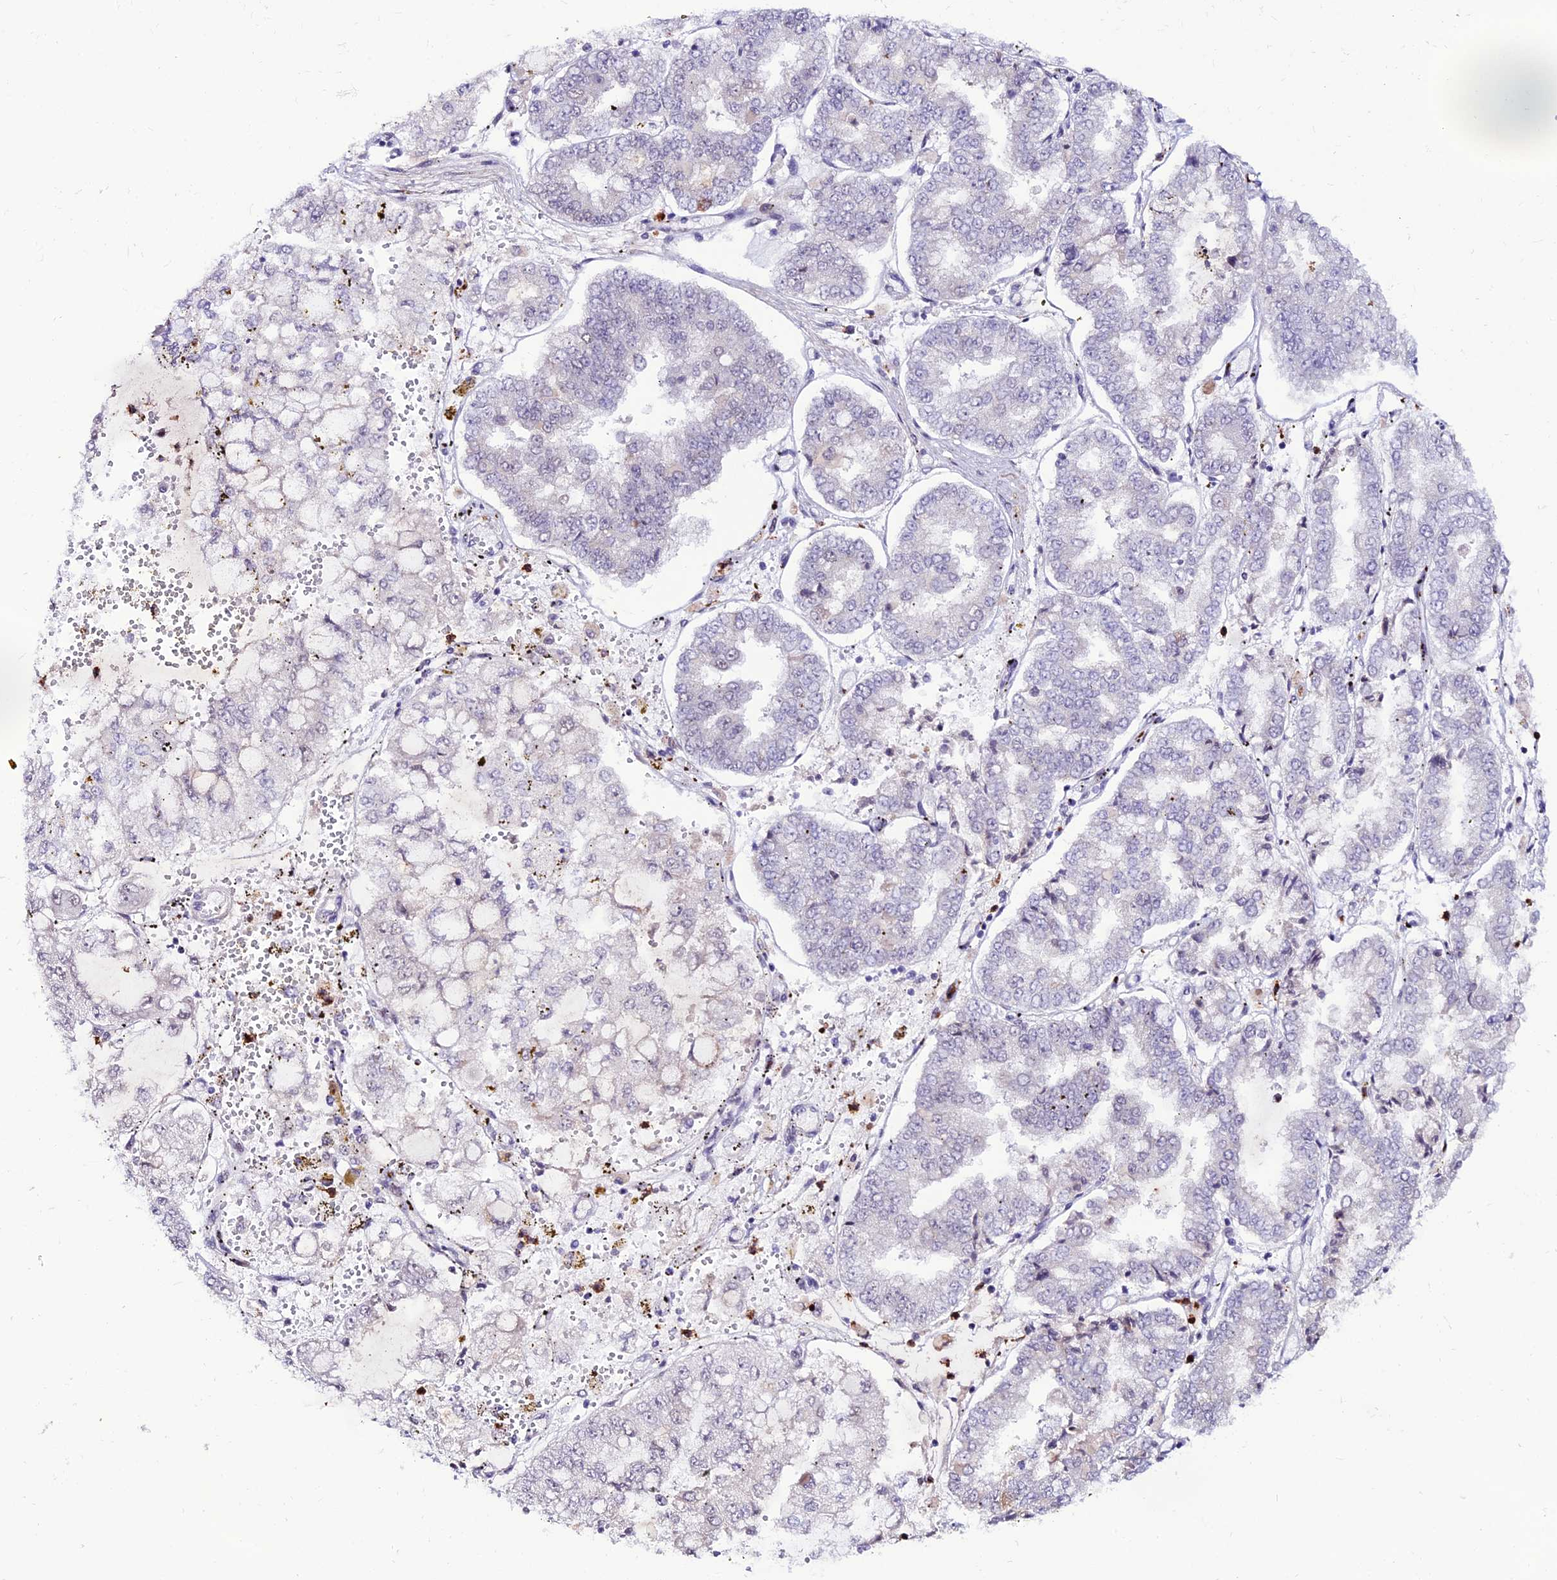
{"staining": {"intensity": "negative", "quantity": "none", "location": "none"}, "tissue": "stomach cancer", "cell_type": "Tumor cells", "image_type": "cancer", "snomed": [{"axis": "morphology", "description": "Adenocarcinoma, NOS"}, {"axis": "topography", "description": "Stomach"}], "caption": "Tumor cells show no significant protein positivity in stomach cancer (adenocarcinoma).", "gene": "MFSD2B", "patient": {"sex": "male", "age": 76}}